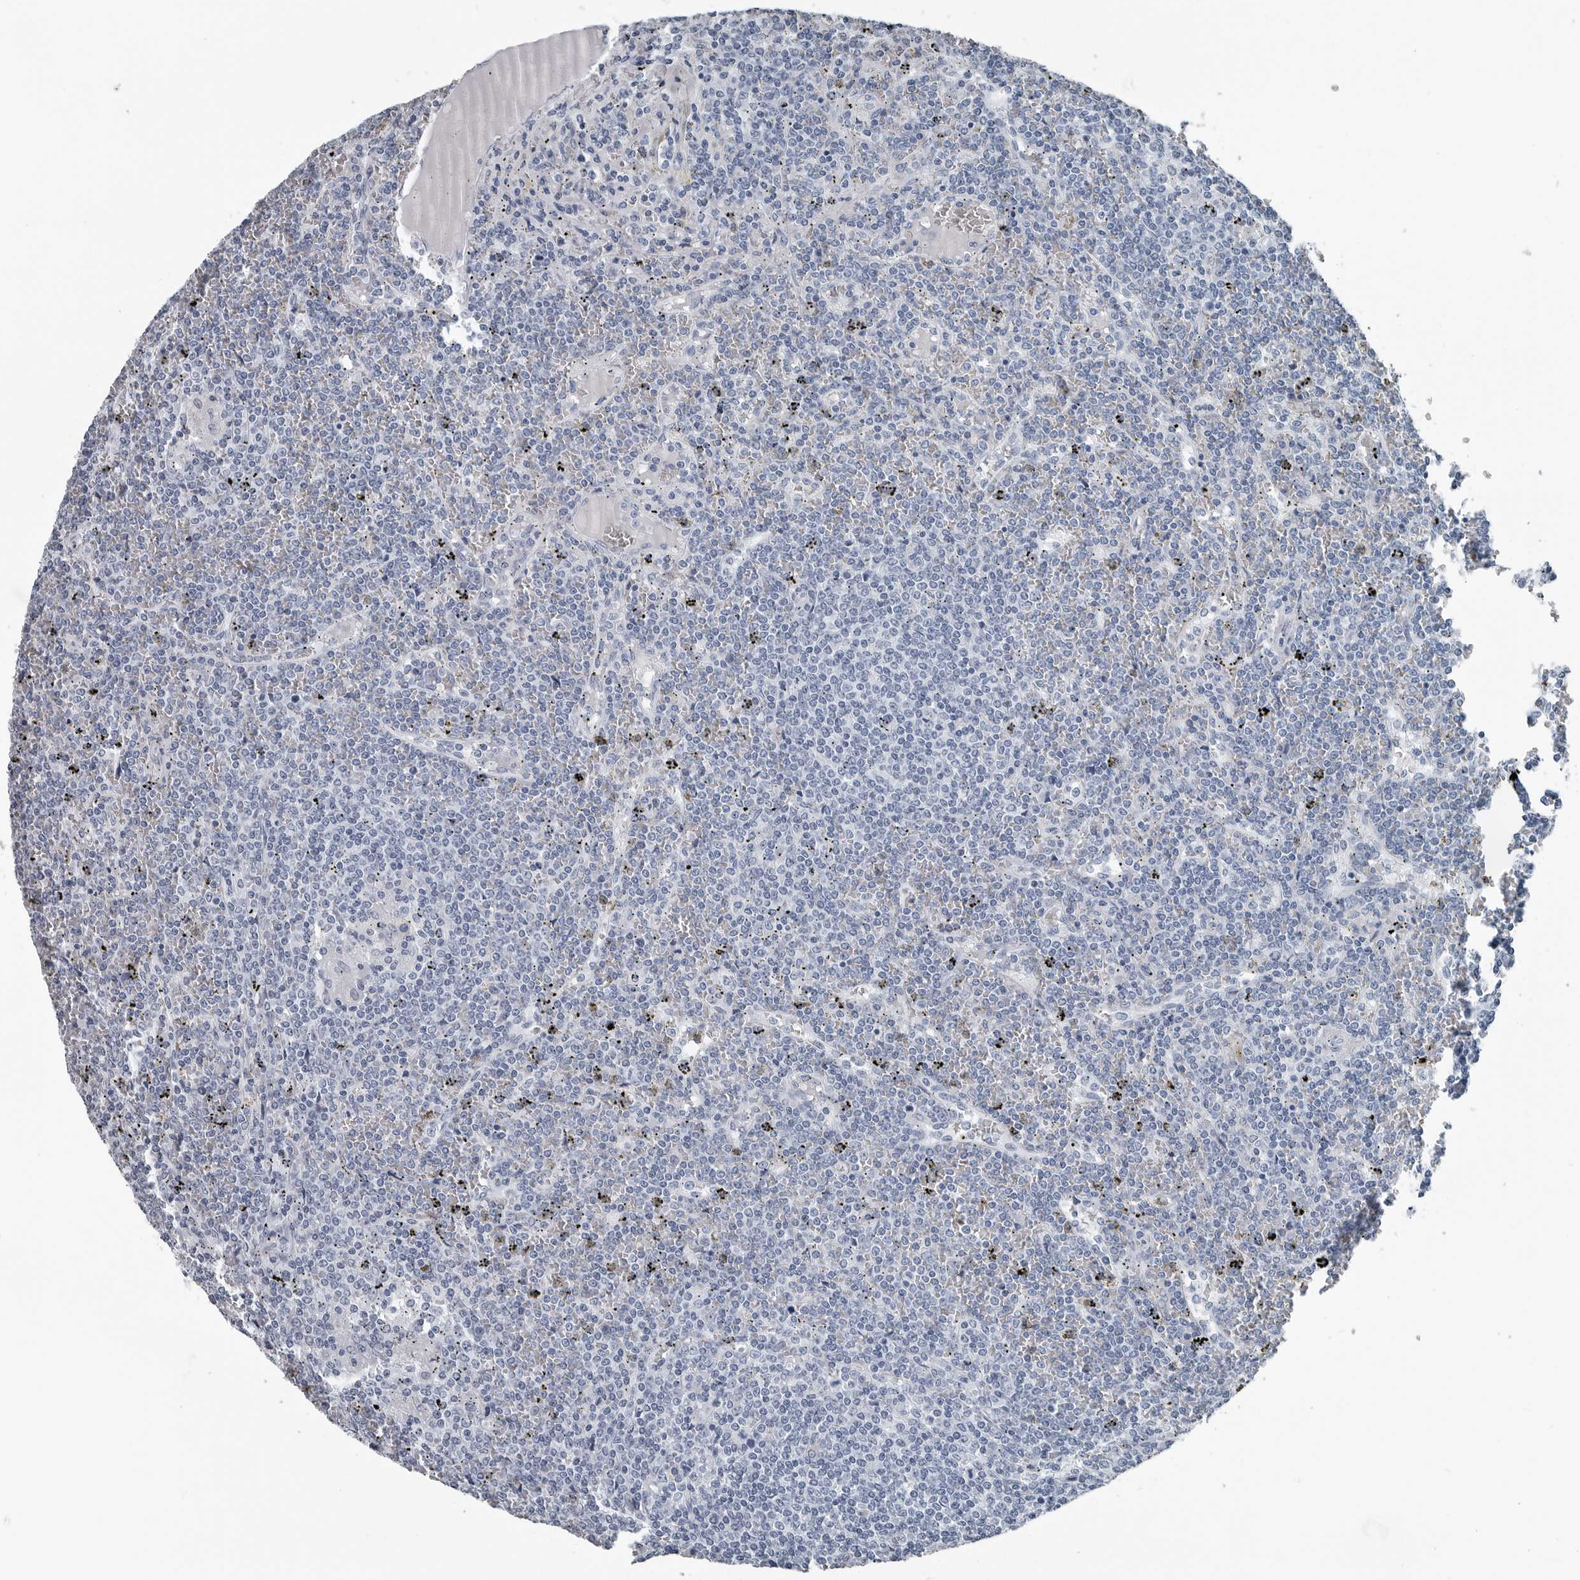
{"staining": {"intensity": "negative", "quantity": "none", "location": "none"}, "tissue": "lymphoma", "cell_type": "Tumor cells", "image_type": "cancer", "snomed": [{"axis": "morphology", "description": "Malignant lymphoma, non-Hodgkin's type, Low grade"}, {"axis": "topography", "description": "Spleen"}], "caption": "IHC of human lymphoma exhibits no expression in tumor cells.", "gene": "SPINK1", "patient": {"sex": "female", "age": 19}}